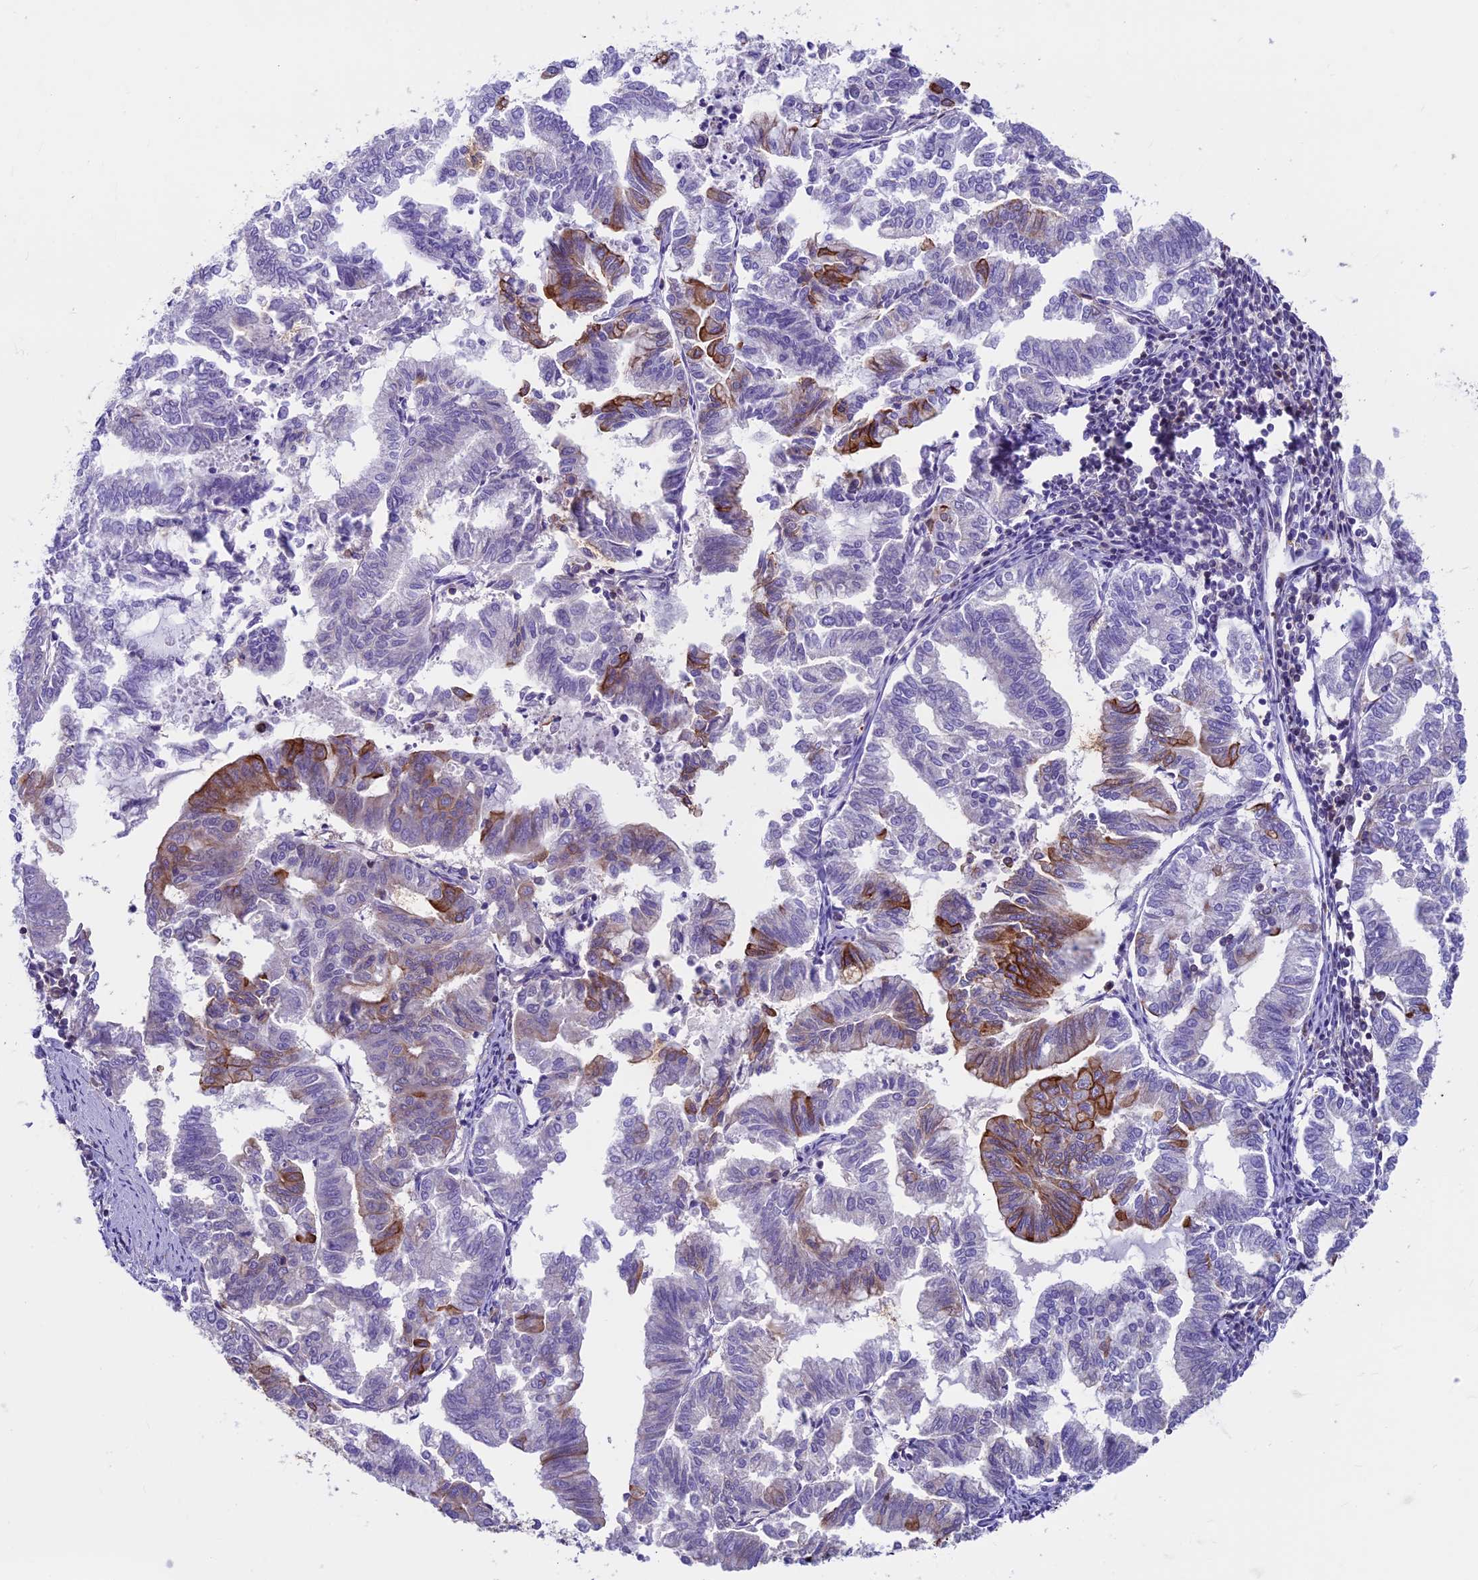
{"staining": {"intensity": "strong", "quantity": "<25%", "location": "cytoplasmic/membranous"}, "tissue": "endometrial cancer", "cell_type": "Tumor cells", "image_type": "cancer", "snomed": [{"axis": "morphology", "description": "Adenocarcinoma, NOS"}, {"axis": "topography", "description": "Endometrium"}], "caption": "About <25% of tumor cells in adenocarcinoma (endometrial) demonstrate strong cytoplasmic/membranous protein staining as visualized by brown immunohistochemical staining.", "gene": "CDAN1", "patient": {"sex": "female", "age": 79}}